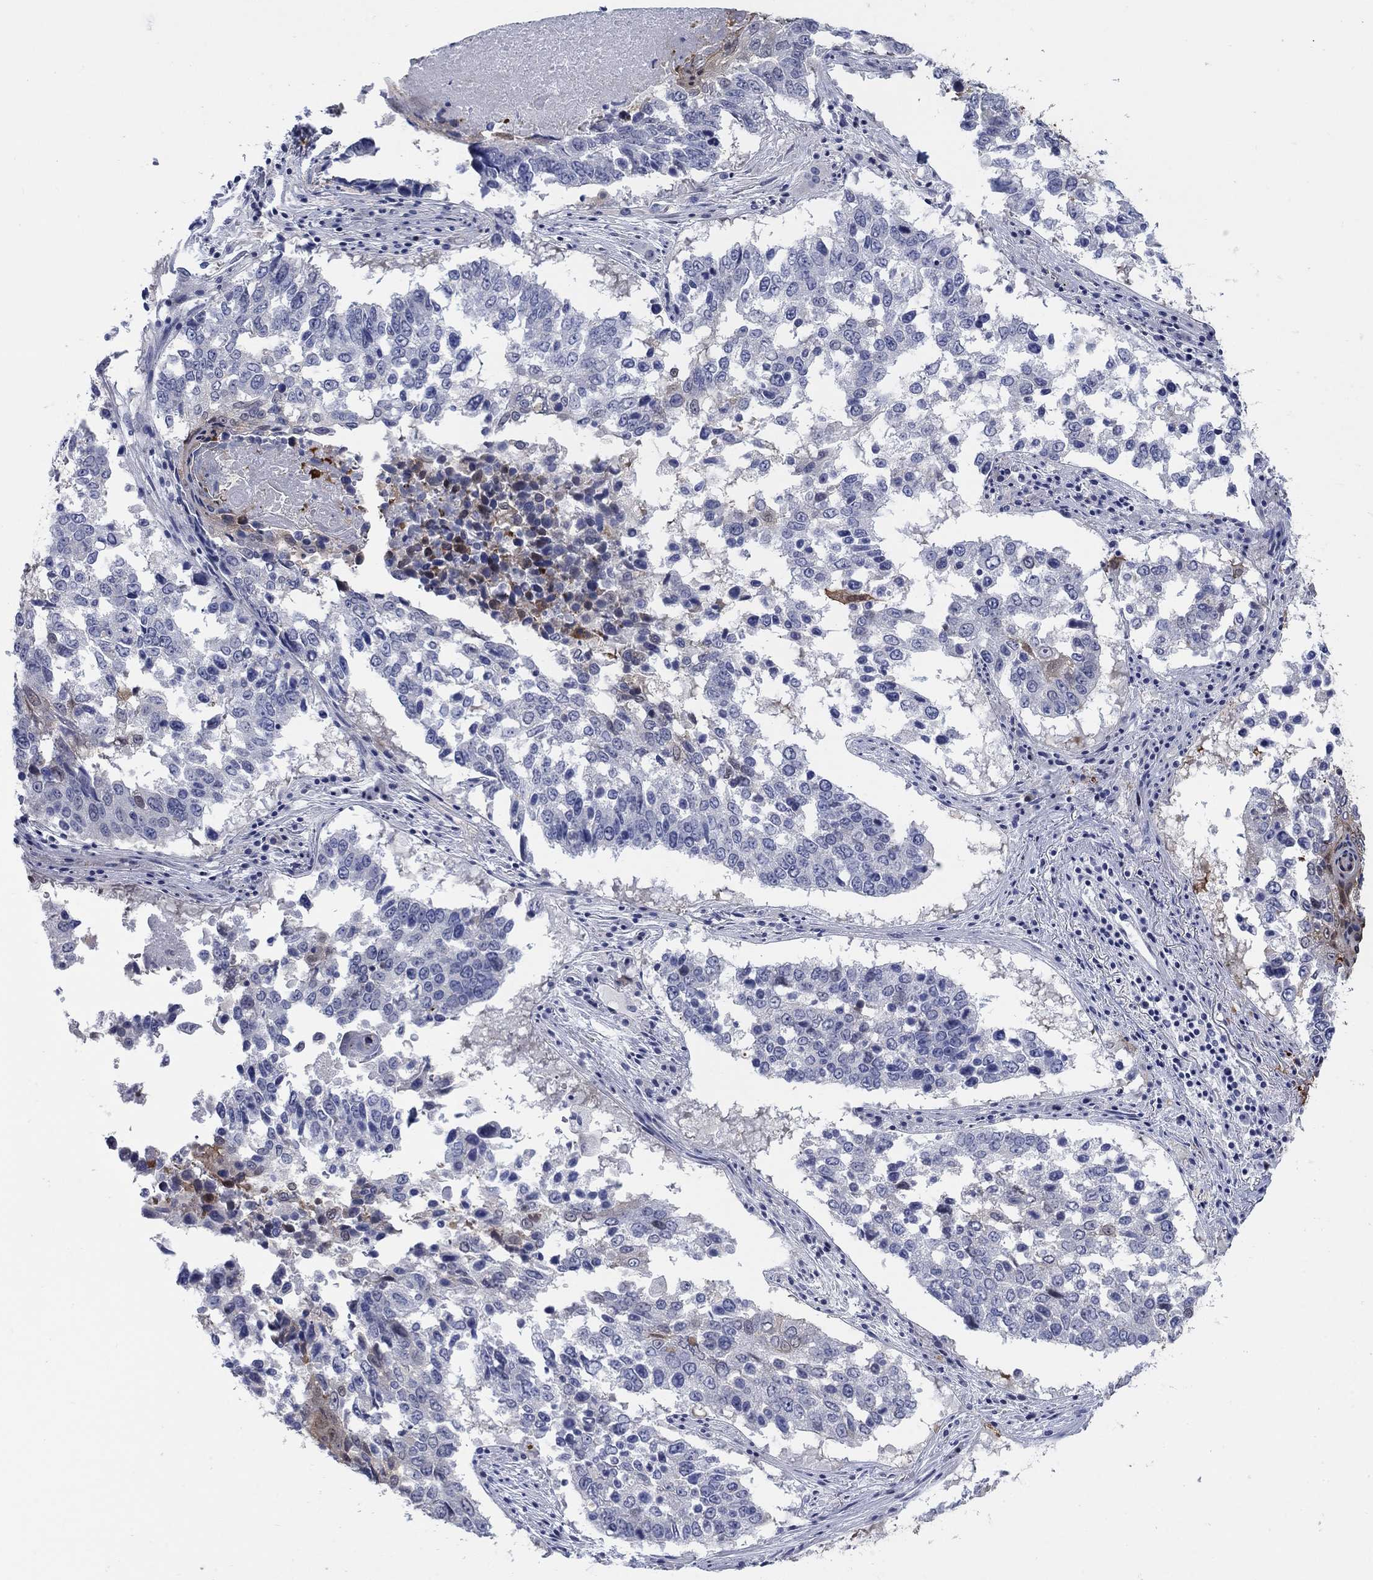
{"staining": {"intensity": "moderate", "quantity": "<25%", "location": "nuclear"}, "tissue": "lung cancer", "cell_type": "Tumor cells", "image_type": "cancer", "snomed": [{"axis": "morphology", "description": "Squamous cell carcinoma, NOS"}, {"axis": "topography", "description": "Lung"}], "caption": "Brown immunohistochemical staining in human squamous cell carcinoma (lung) displays moderate nuclear staining in approximately <25% of tumor cells.", "gene": "MYO3A", "patient": {"sex": "male", "age": 82}}